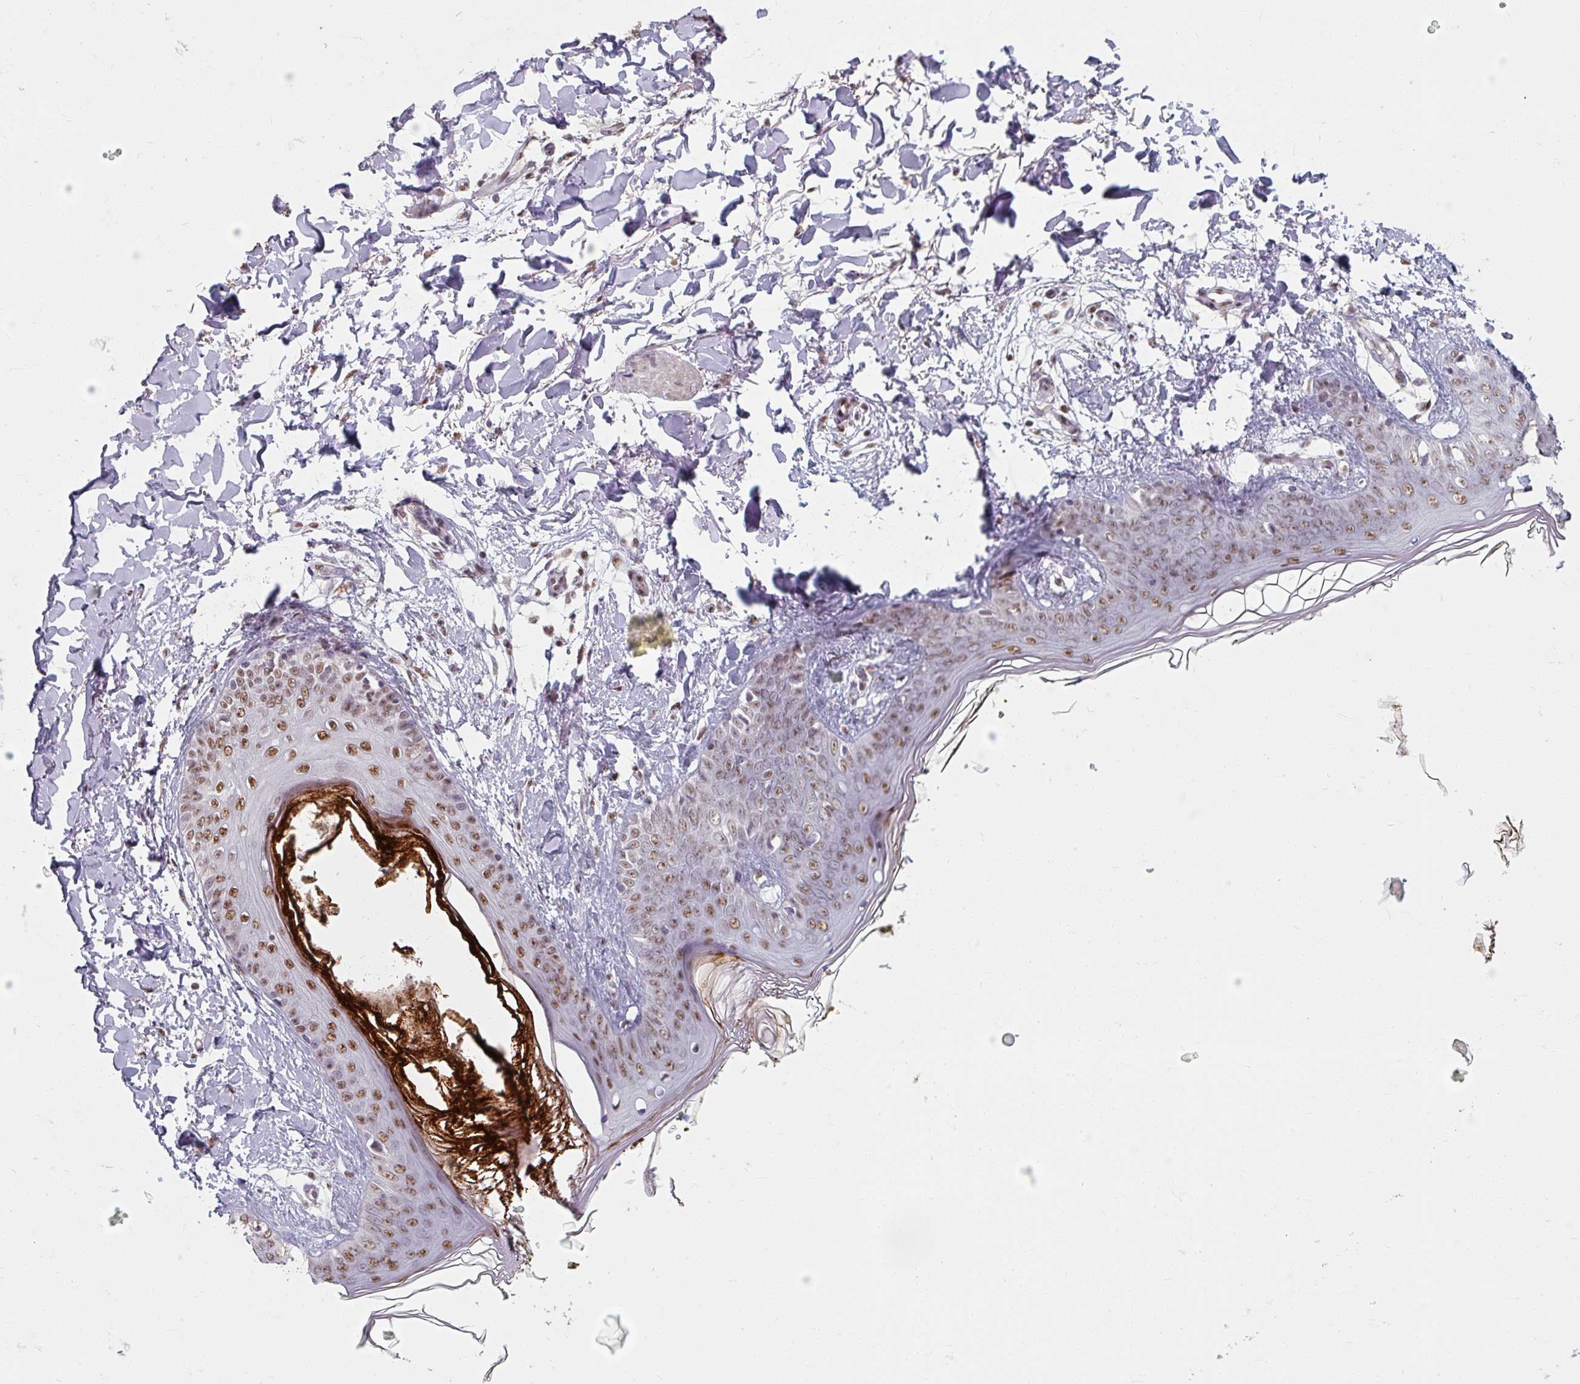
{"staining": {"intensity": "moderate", "quantity": ">75%", "location": "nuclear"}, "tissue": "skin", "cell_type": "Fibroblasts", "image_type": "normal", "snomed": [{"axis": "morphology", "description": "Normal tissue, NOS"}, {"axis": "topography", "description": "Skin"}], "caption": "Immunohistochemistry (IHC) image of normal human skin stained for a protein (brown), which displays medium levels of moderate nuclear positivity in approximately >75% of fibroblasts.", "gene": "ENSG00000291316", "patient": {"sex": "female", "age": 34}}